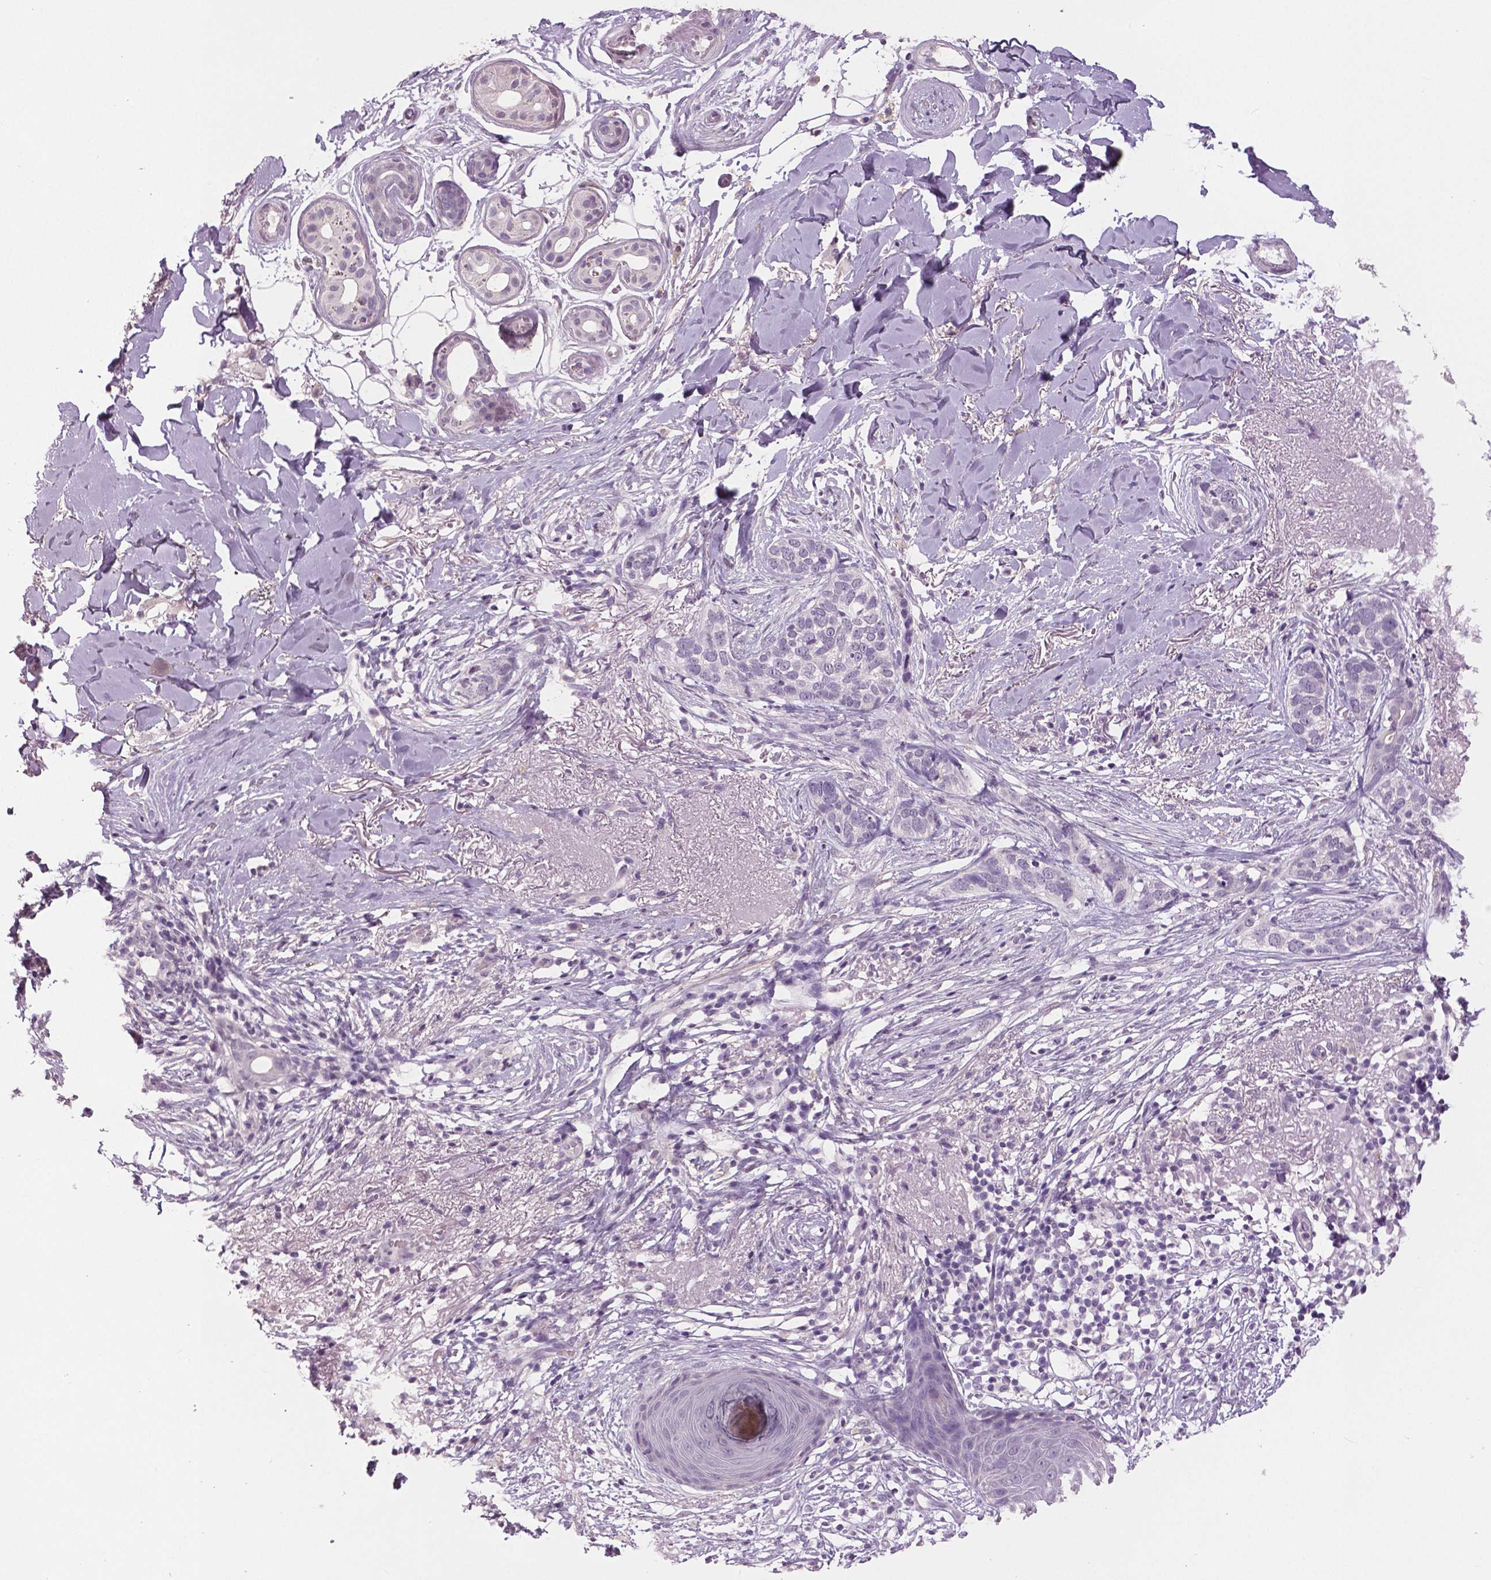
{"staining": {"intensity": "negative", "quantity": "none", "location": "none"}, "tissue": "skin cancer", "cell_type": "Tumor cells", "image_type": "cancer", "snomed": [{"axis": "morphology", "description": "Normal tissue, NOS"}, {"axis": "morphology", "description": "Basal cell carcinoma"}, {"axis": "topography", "description": "Skin"}], "caption": "This is an IHC micrograph of human basal cell carcinoma (skin). There is no positivity in tumor cells.", "gene": "NECAB1", "patient": {"sex": "male", "age": 84}}